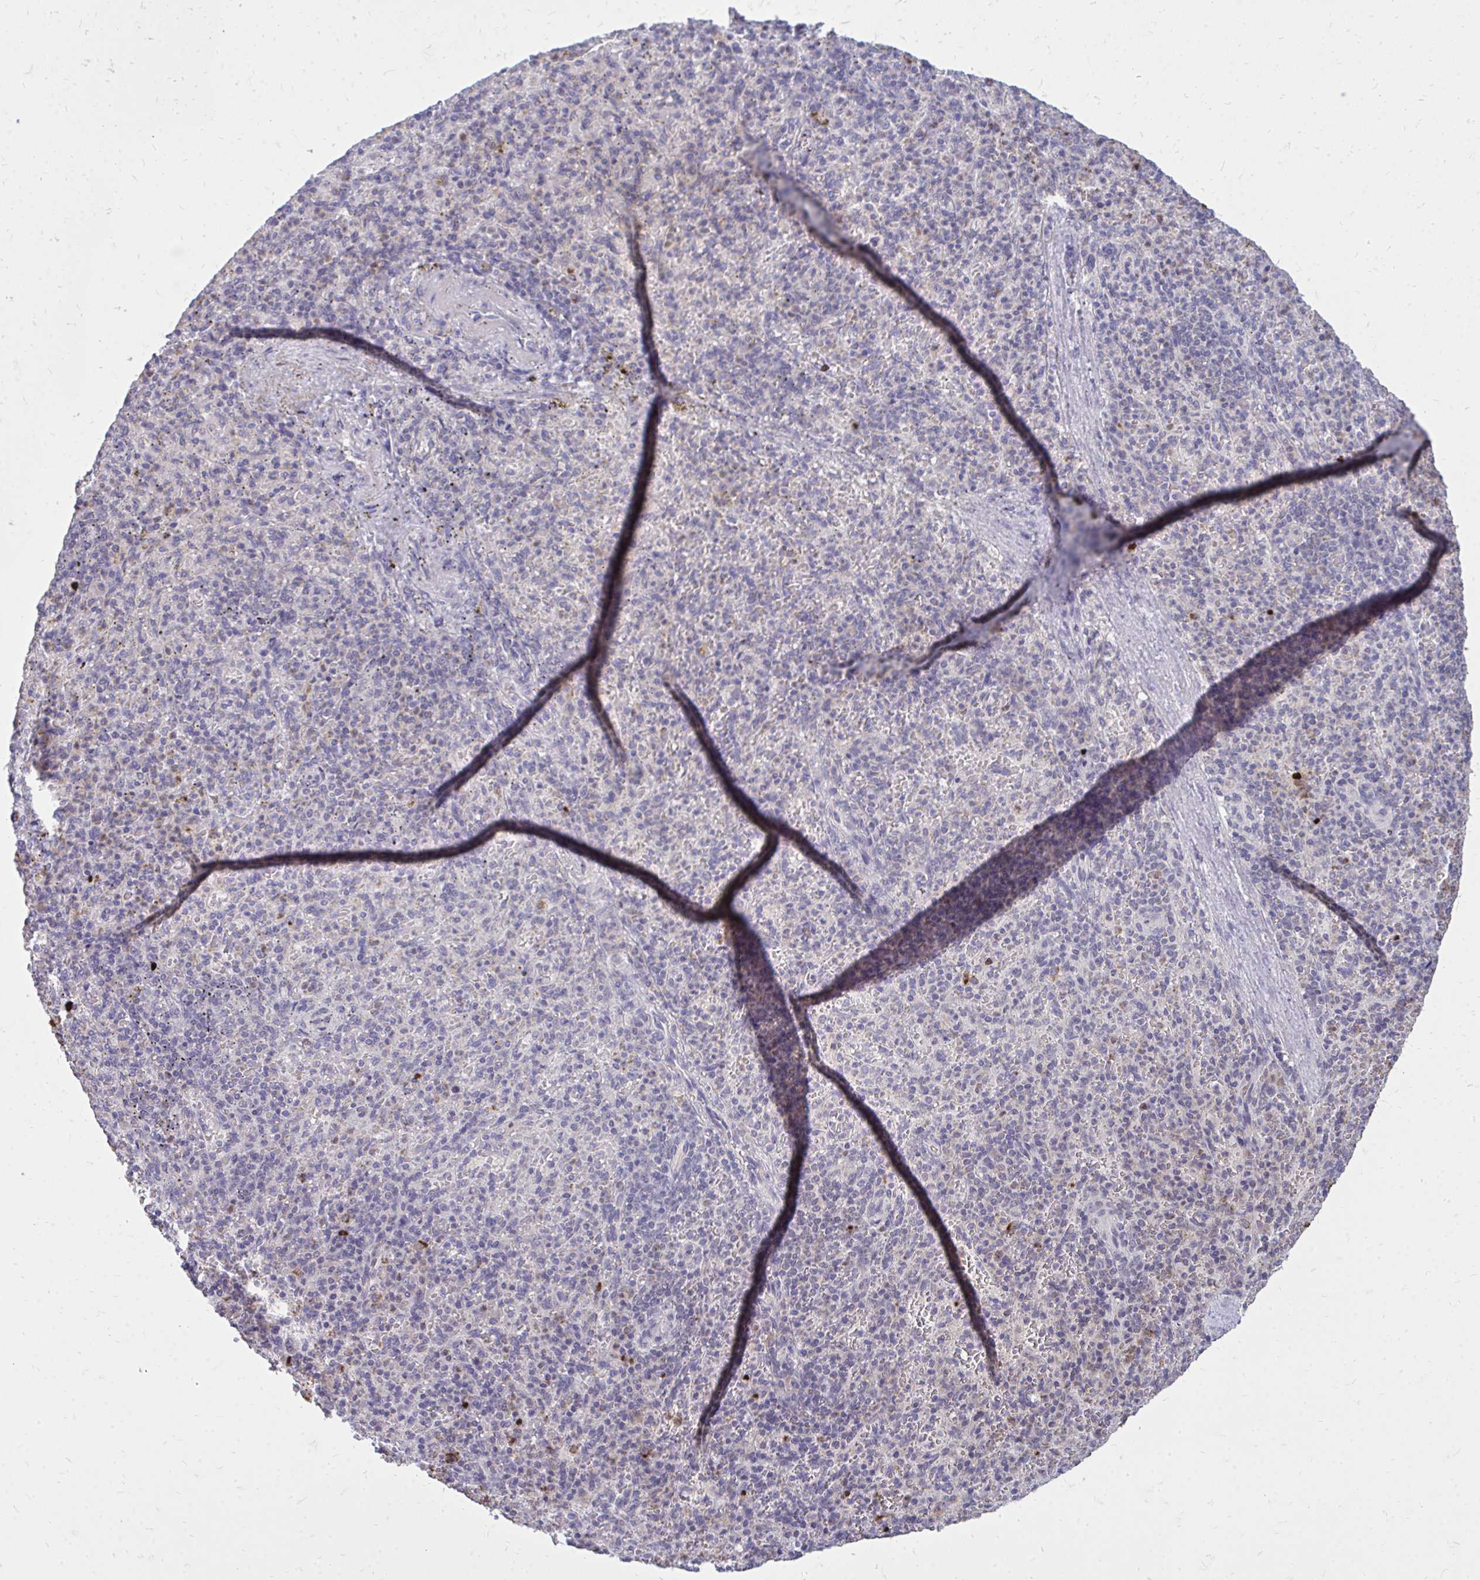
{"staining": {"intensity": "weak", "quantity": "<25%", "location": "cytoplasmic/membranous"}, "tissue": "spleen", "cell_type": "Cells in red pulp", "image_type": "normal", "snomed": [{"axis": "morphology", "description": "Normal tissue, NOS"}, {"axis": "topography", "description": "Spleen"}], "caption": "Immunohistochemistry histopathology image of normal spleen: spleen stained with DAB displays no significant protein positivity in cells in red pulp. (DAB (3,3'-diaminobenzidine) IHC with hematoxylin counter stain).", "gene": "ACSL5", "patient": {"sex": "female", "age": 74}}